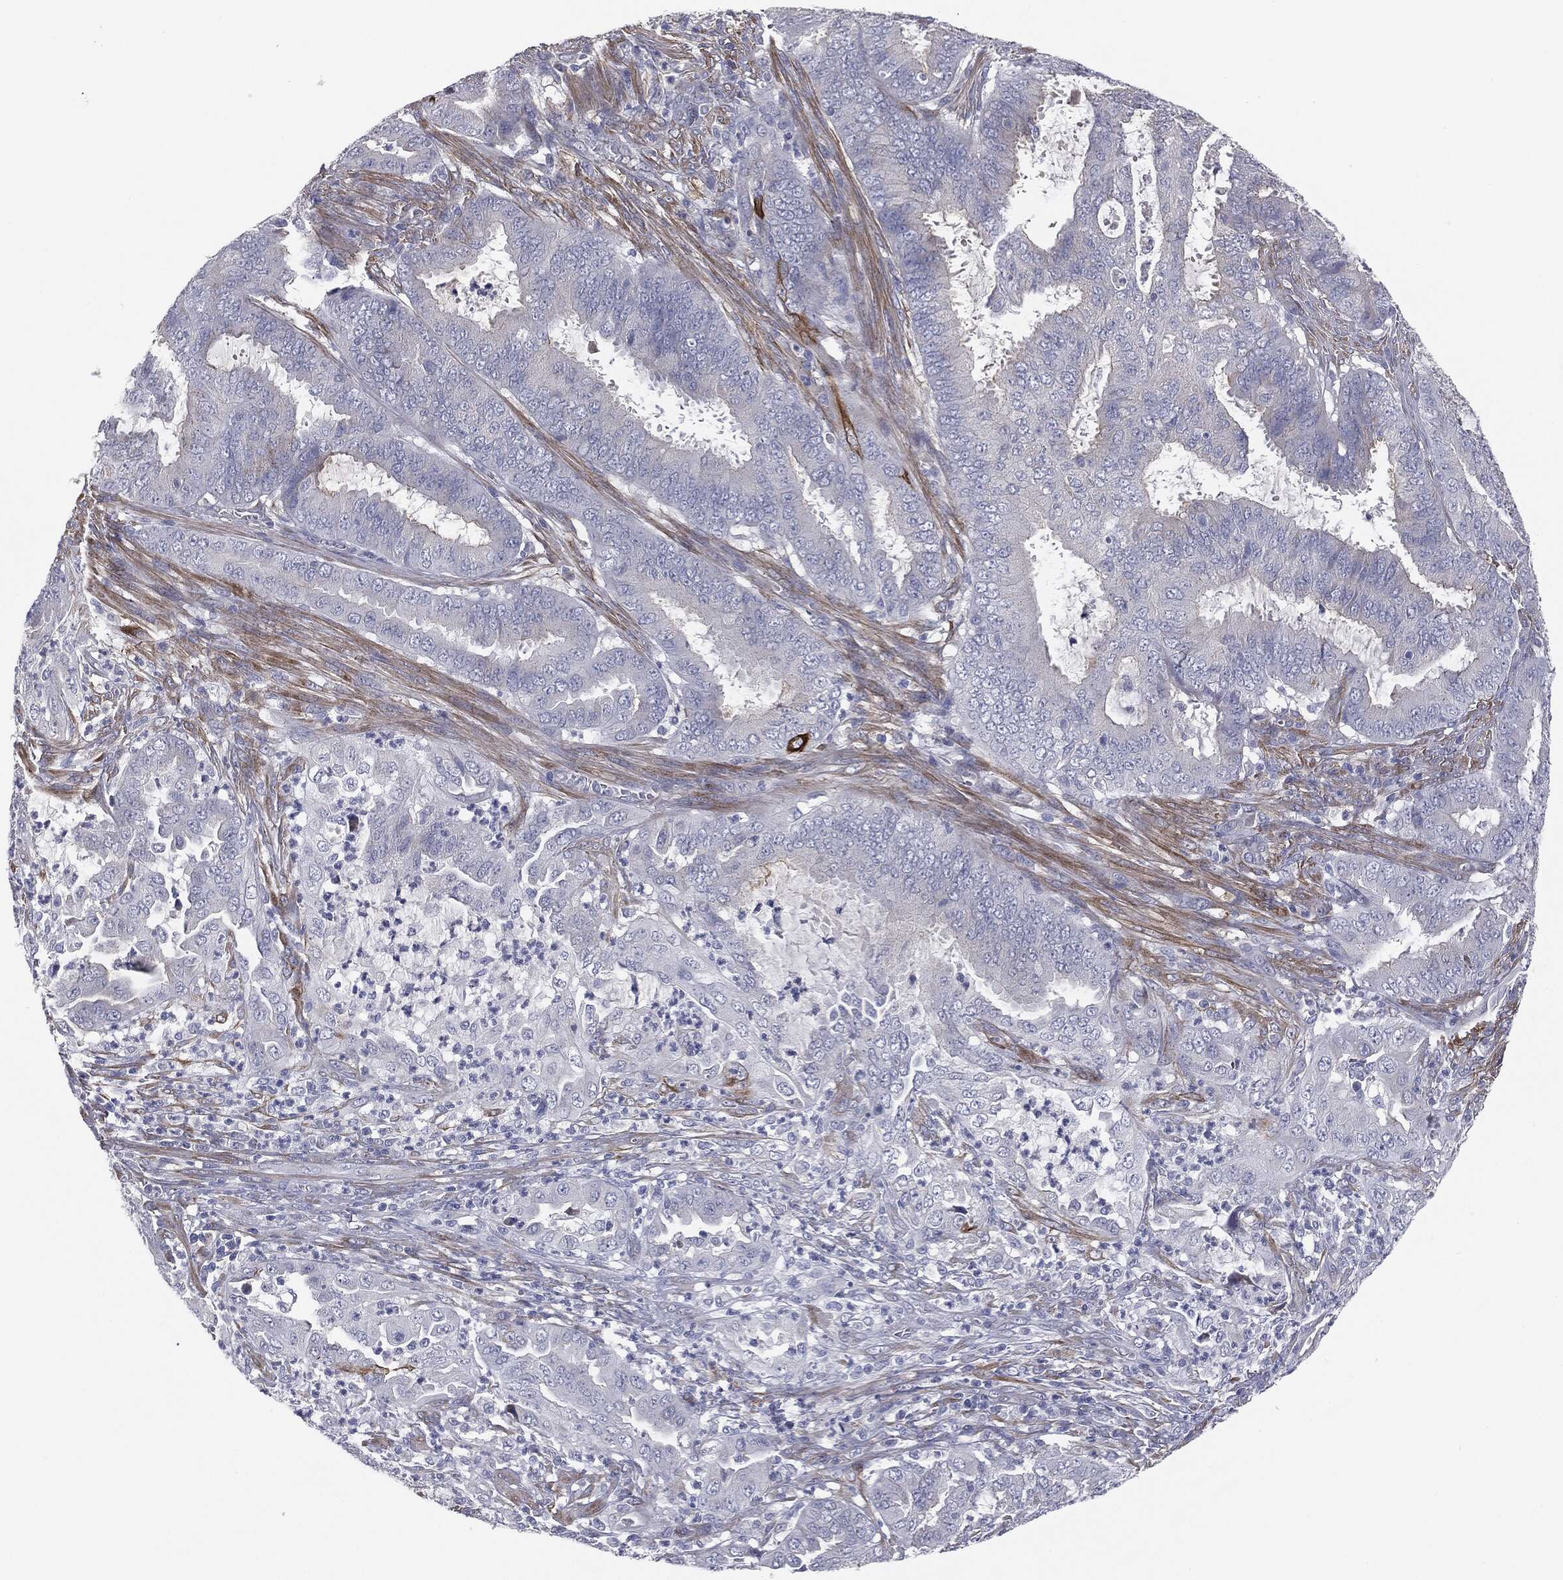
{"staining": {"intensity": "negative", "quantity": "none", "location": "none"}, "tissue": "endometrial cancer", "cell_type": "Tumor cells", "image_type": "cancer", "snomed": [{"axis": "morphology", "description": "Adenocarcinoma, NOS"}, {"axis": "topography", "description": "Endometrium"}], "caption": "An immunohistochemistry (IHC) micrograph of endometrial cancer (adenocarcinoma) is shown. There is no staining in tumor cells of endometrial cancer (adenocarcinoma). (DAB IHC, high magnification).", "gene": "KRT5", "patient": {"sex": "female", "age": 51}}